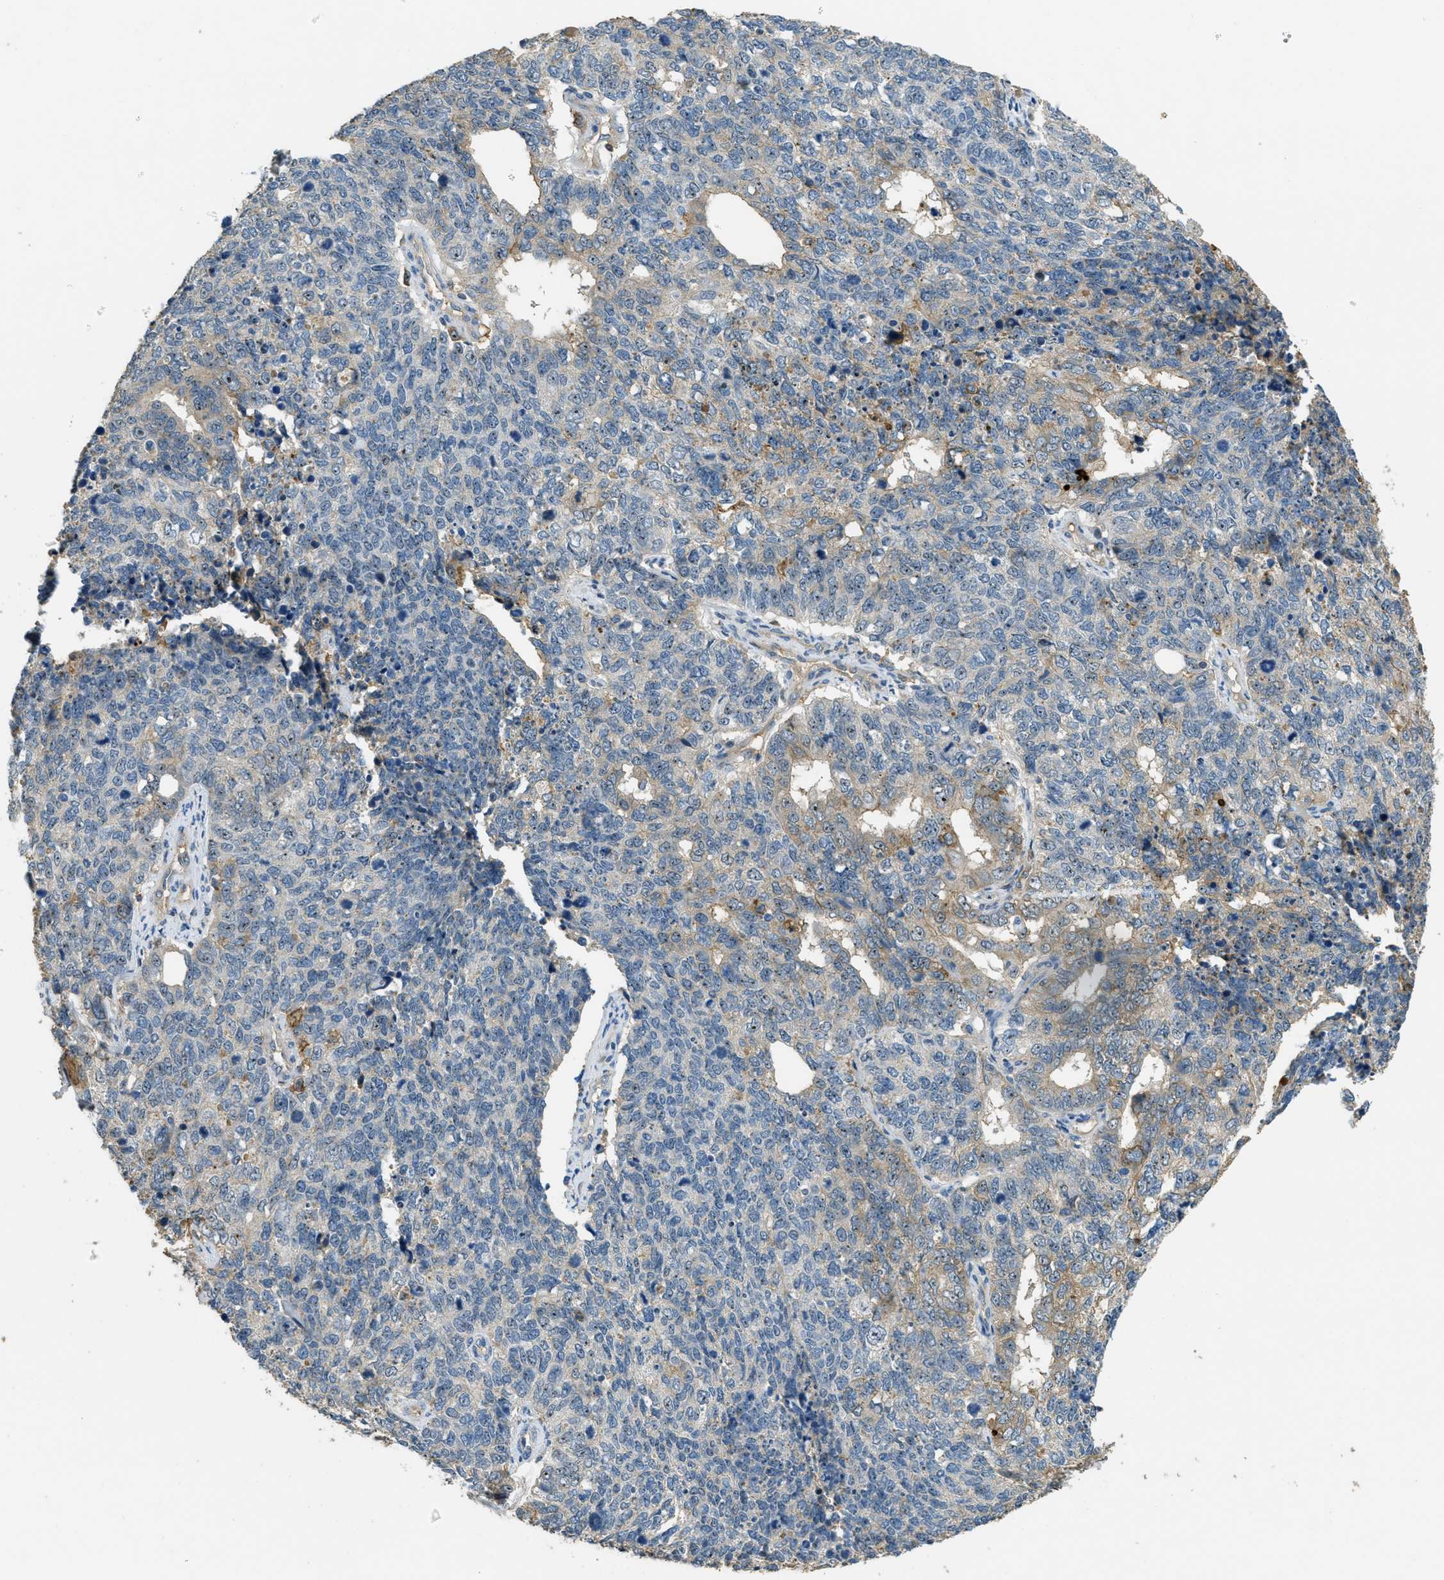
{"staining": {"intensity": "moderate", "quantity": "<25%", "location": "nuclear"}, "tissue": "cervical cancer", "cell_type": "Tumor cells", "image_type": "cancer", "snomed": [{"axis": "morphology", "description": "Squamous cell carcinoma, NOS"}, {"axis": "topography", "description": "Cervix"}], "caption": "Protein expression analysis of human cervical cancer reveals moderate nuclear staining in approximately <25% of tumor cells. Ihc stains the protein in brown and the nuclei are stained blue.", "gene": "OSMR", "patient": {"sex": "female", "age": 63}}